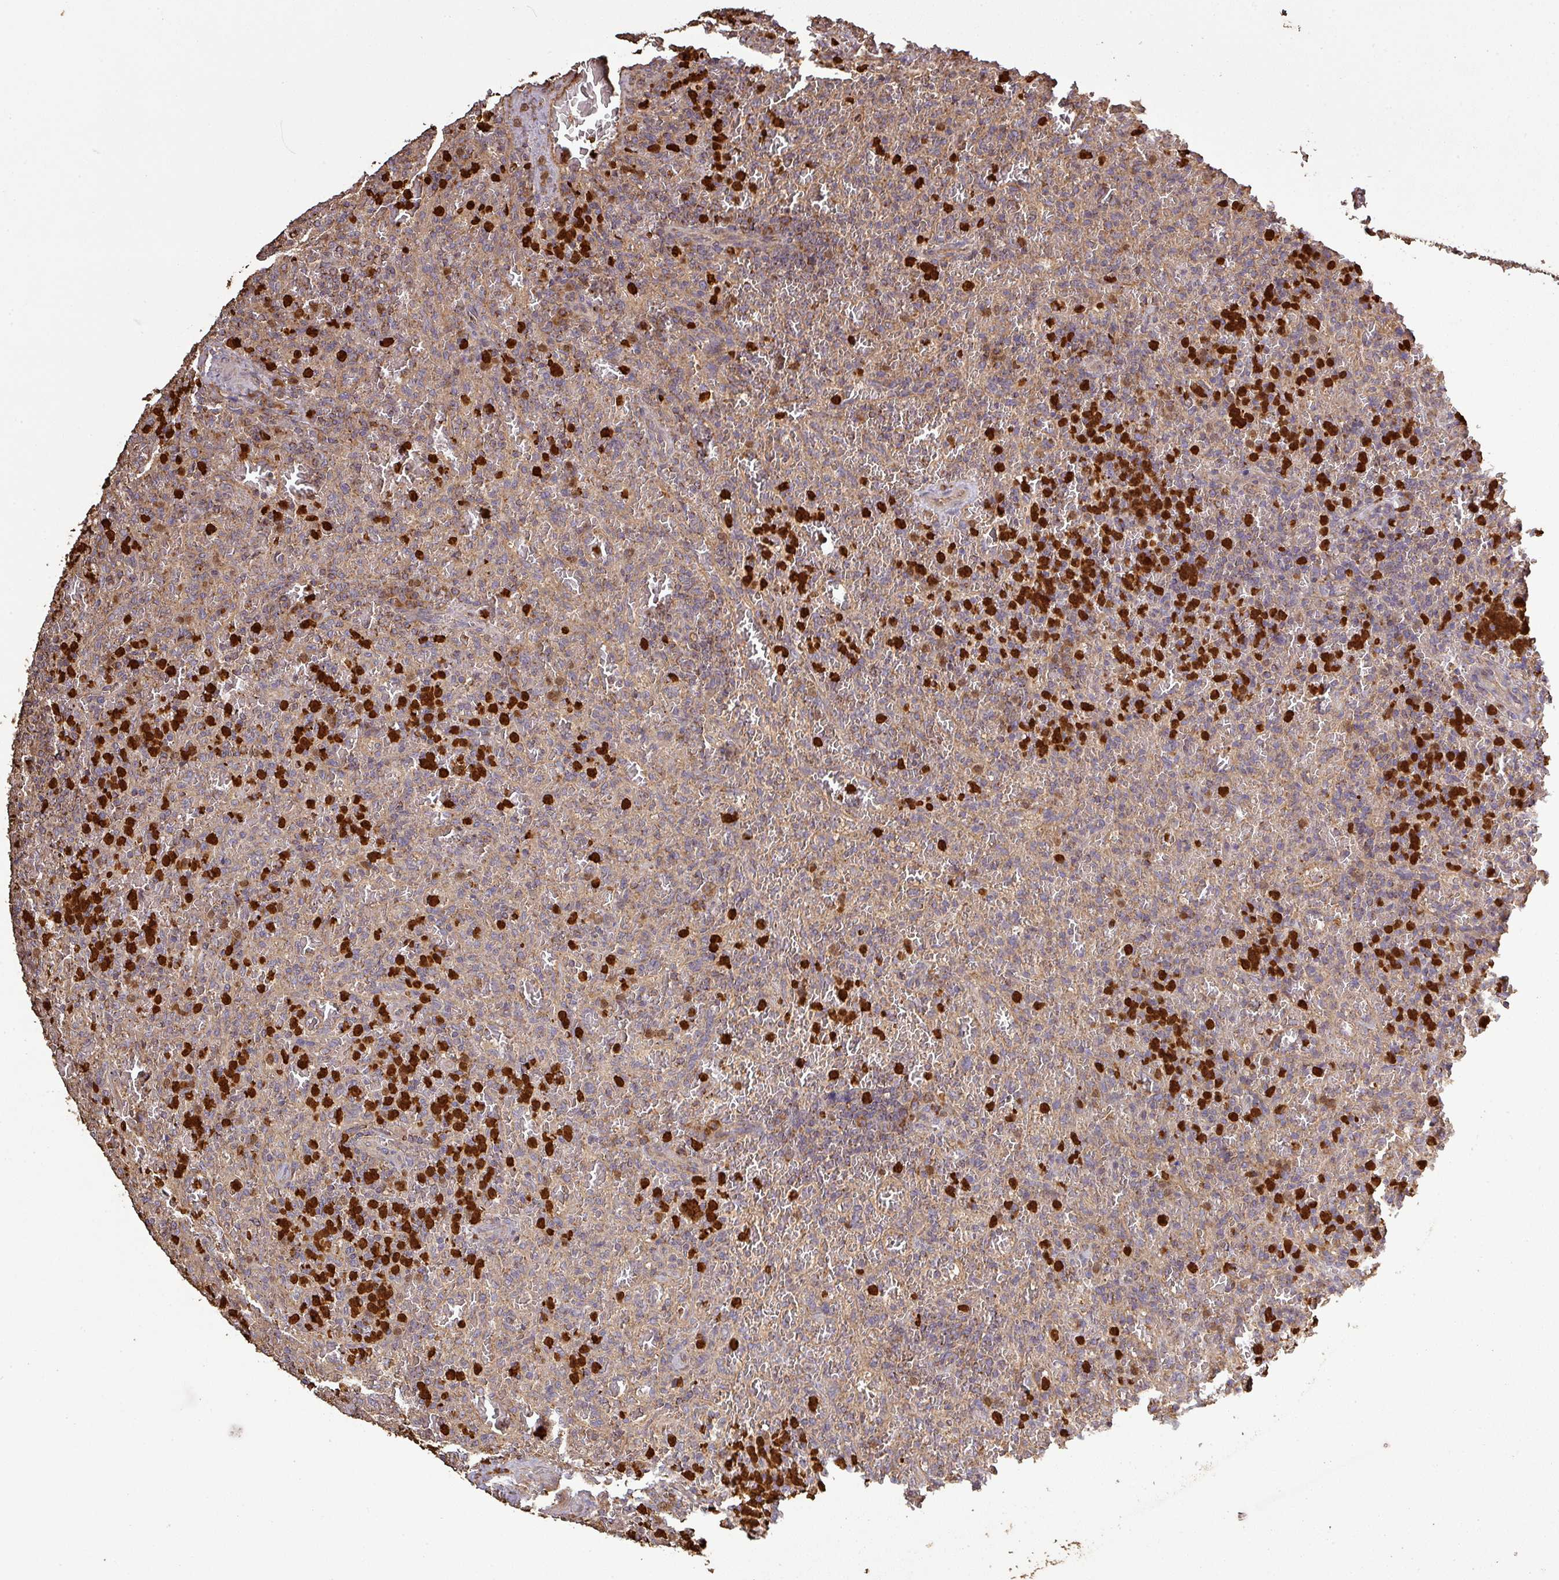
{"staining": {"intensity": "weak", "quantity": "<25%", "location": "cytoplasmic/membranous"}, "tissue": "lymphoma", "cell_type": "Tumor cells", "image_type": "cancer", "snomed": [{"axis": "morphology", "description": "Malignant lymphoma, non-Hodgkin's type, Low grade"}, {"axis": "topography", "description": "Spleen"}], "caption": "There is no significant expression in tumor cells of lymphoma.", "gene": "PLEKHM1", "patient": {"sex": "female", "age": 64}}